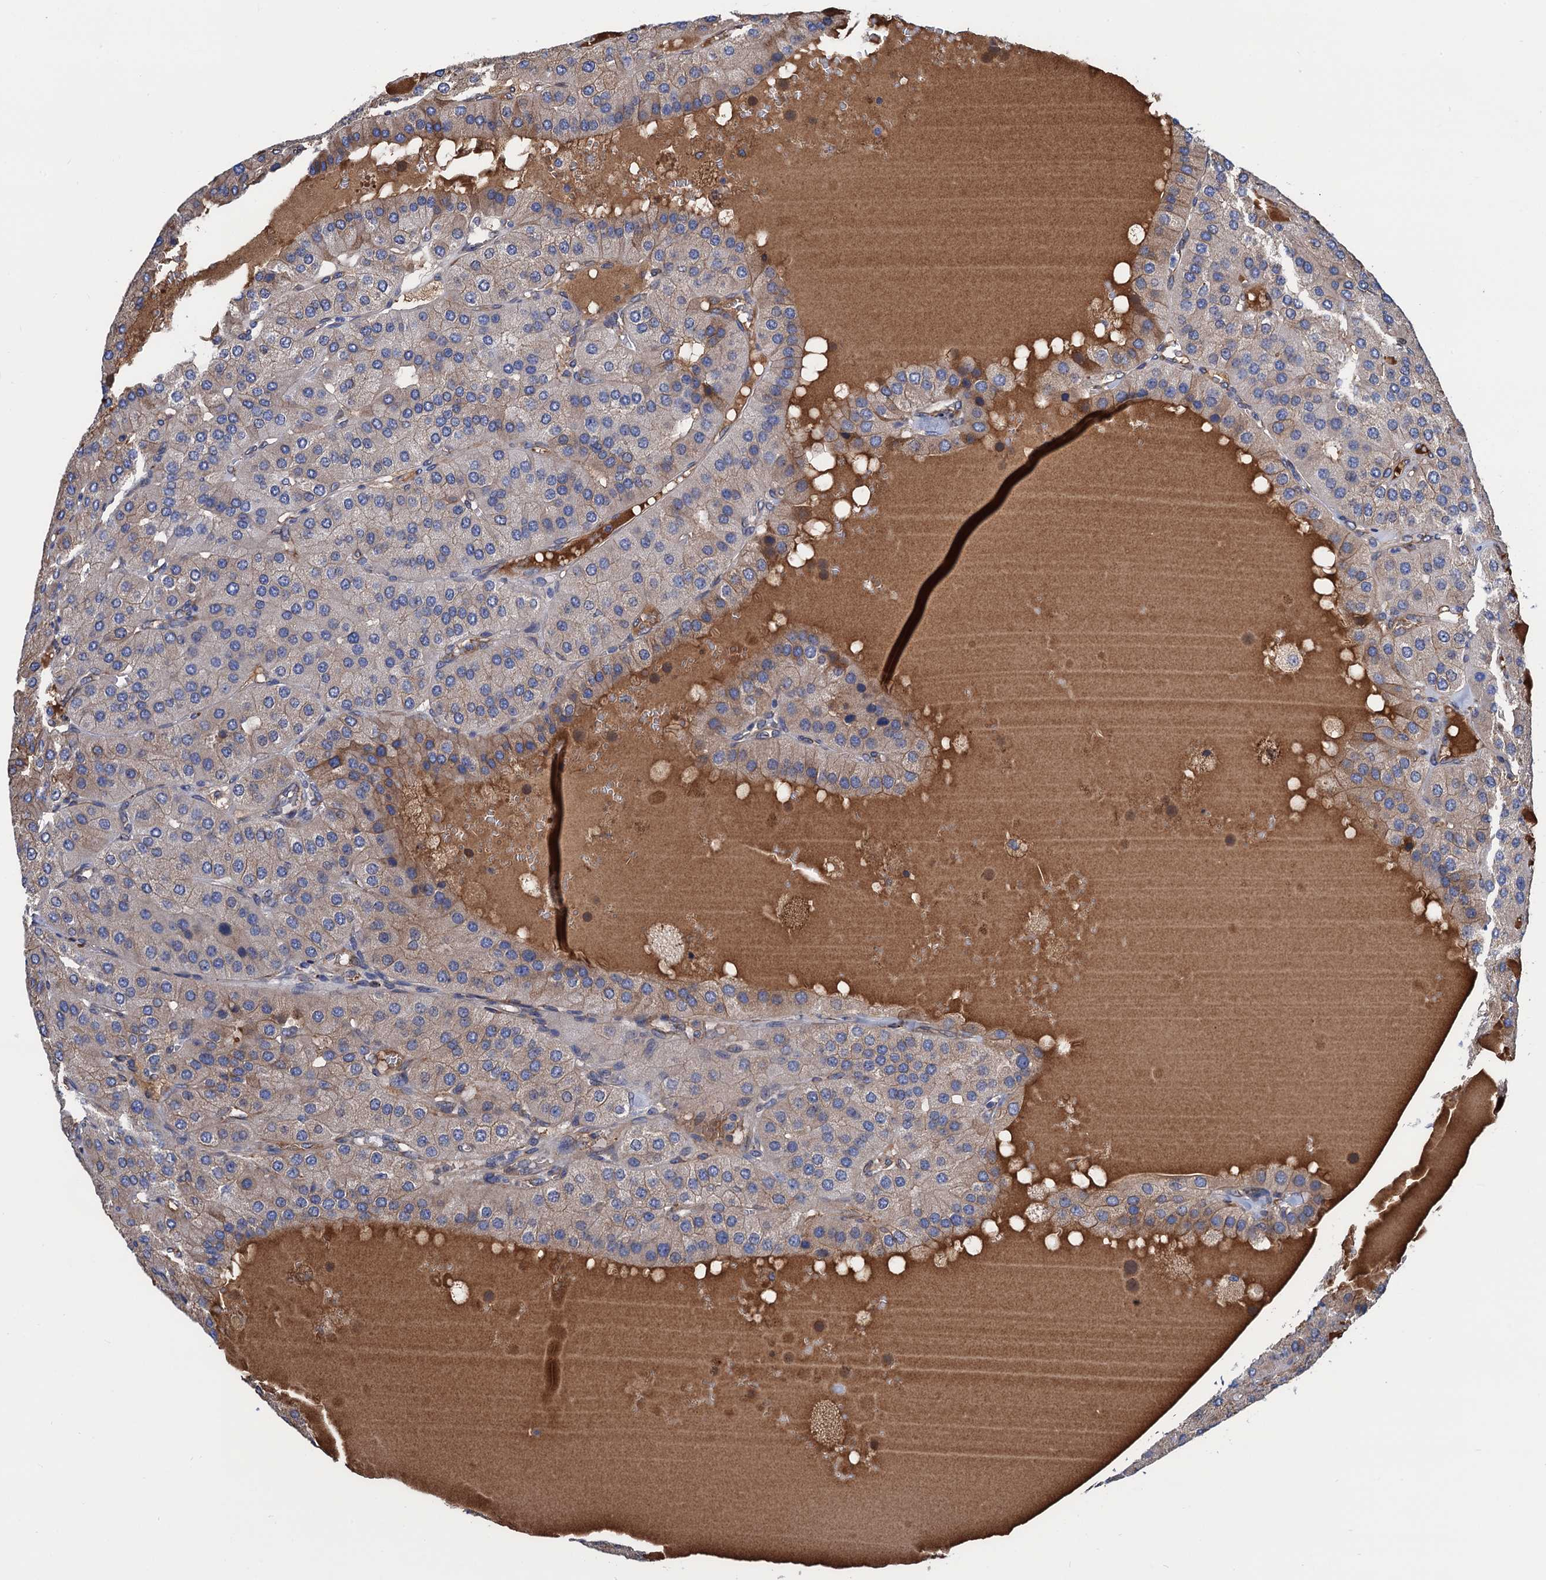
{"staining": {"intensity": "weak", "quantity": "<25%", "location": "cytoplasmic/membranous"}, "tissue": "parathyroid gland", "cell_type": "Glandular cells", "image_type": "normal", "snomed": [{"axis": "morphology", "description": "Normal tissue, NOS"}, {"axis": "morphology", "description": "Adenoma, NOS"}, {"axis": "topography", "description": "Parathyroid gland"}], "caption": "High power microscopy photomicrograph of an immunohistochemistry image of unremarkable parathyroid gland, revealing no significant expression in glandular cells. (Brightfield microscopy of DAB IHC at high magnification).", "gene": "CNNM1", "patient": {"sex": "female", "age": 86}}